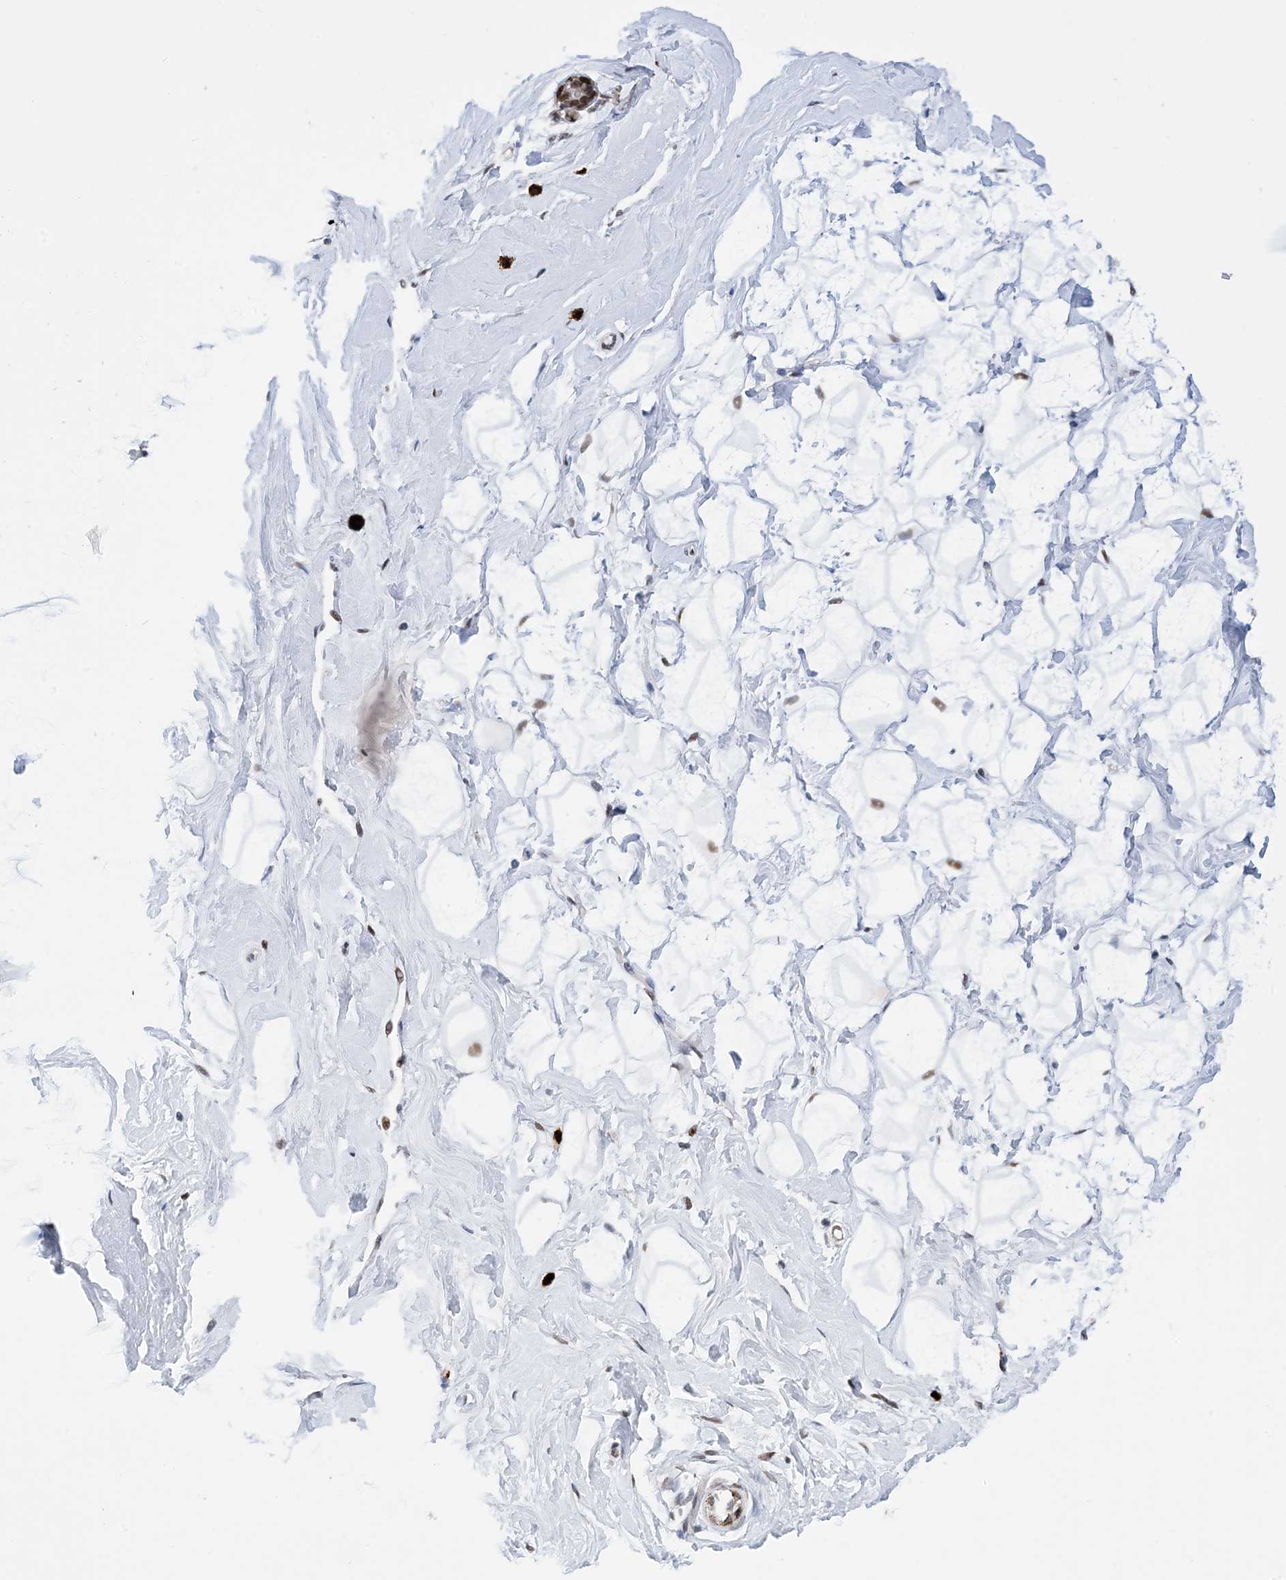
{"staining": {"intensity": "negative", "quantity": "none", "location": "none"}, "tissue": "breast", "cell_type": "Adipocytes", "image_type": "normal", "snomed": [{"axis": "morphology", "description": "Normal tissue, NOS"}, {"axis": "morphology", "description": "Adenoma, NOS"}, {"axis": "topography", "description": "Breast"}], "caption": "This is an immunohistochemistry (IHC) micrograph of normal human breast. There is no staining in adipocytes.", "gene": "TSPYL1", "patient": {"sex": "female", "age": 23}}